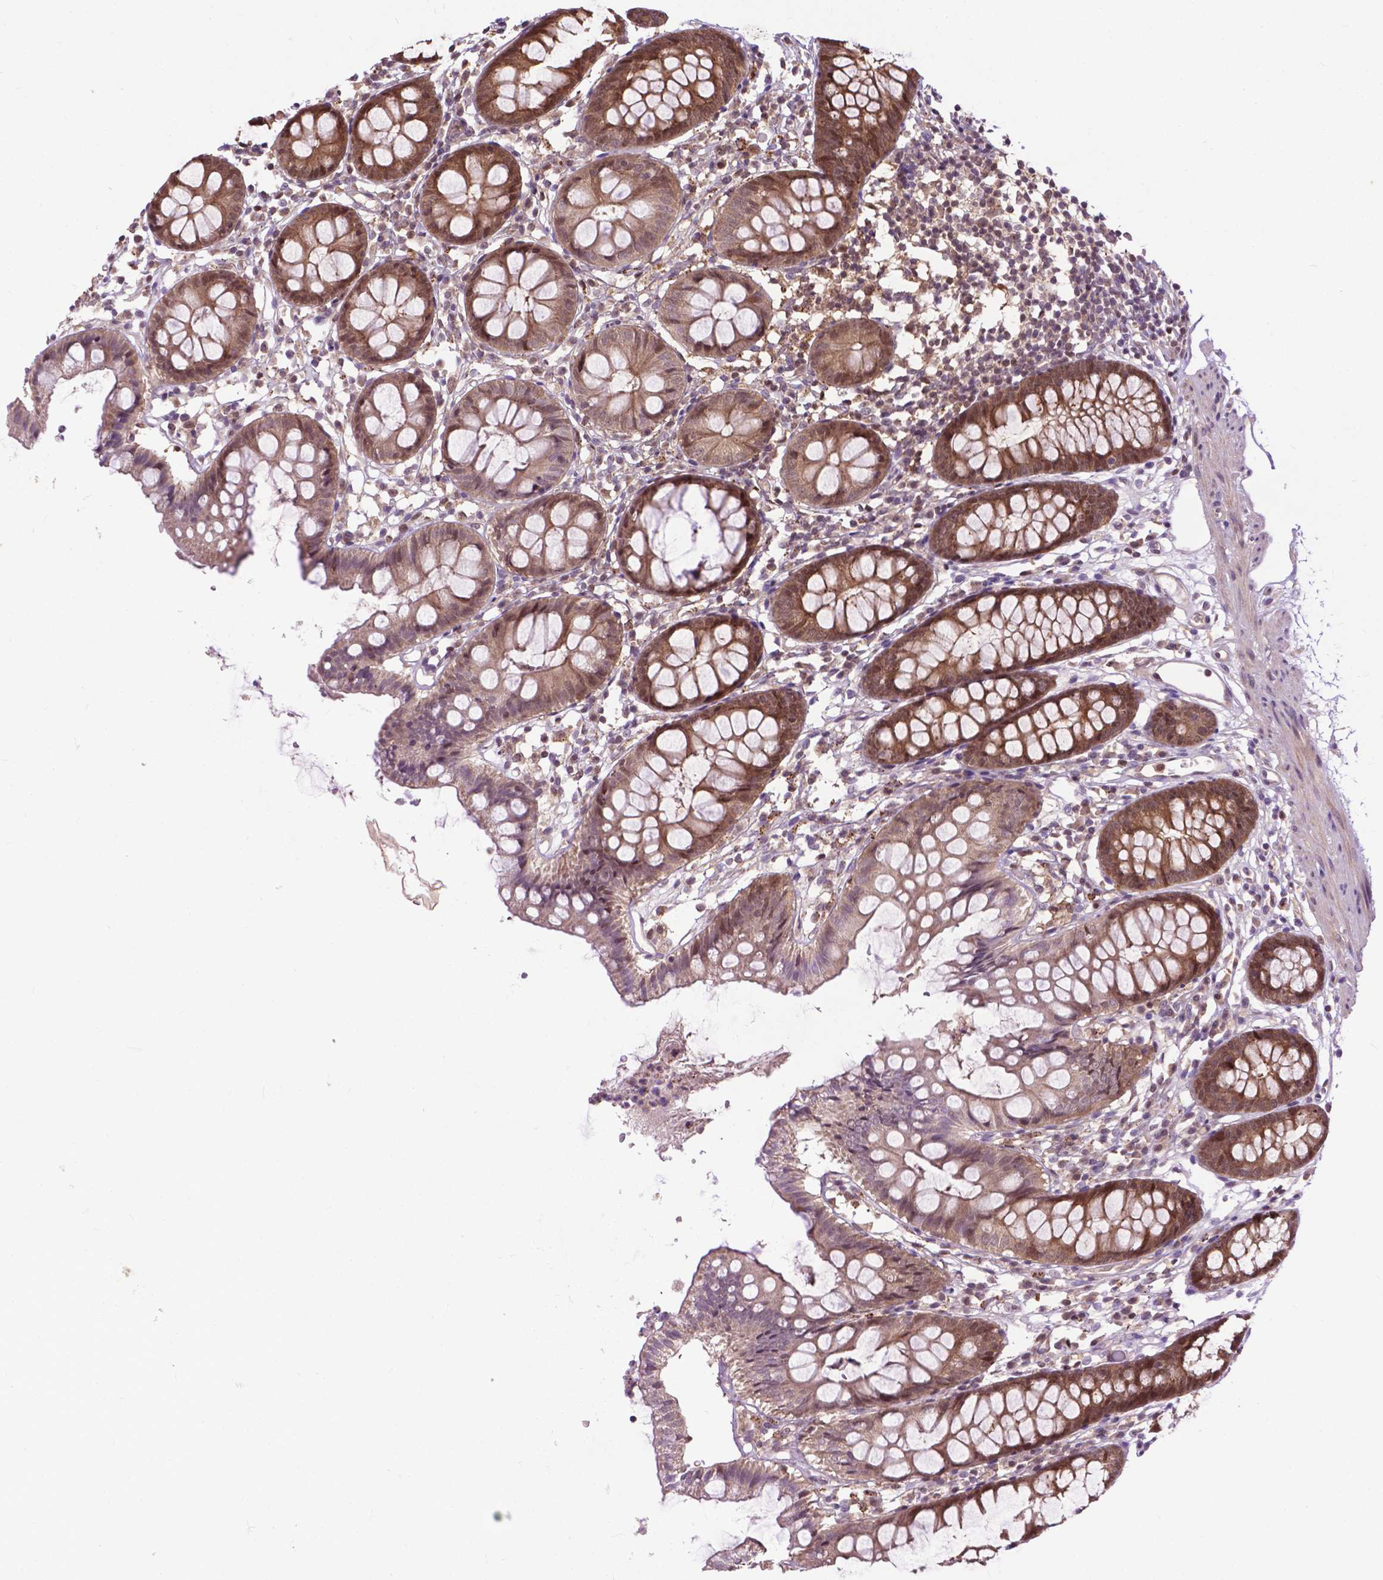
{"staining": {"intensity": "moderate", "quantity": ">75%", "location": "cytoplasmic/membranous,nuclear"}, "tissue": "colon", "cell_type": "Endothelial cells", "image_type": "normal", "snomed": [{"axis": "morphology", "description": "Normal tissue, NOS"}, {"axis": "topography", "description": "Colon"}], "caption": "Immunohistochemical staining of benign colon reveals moderate cytoplasmic/membranous,nuclear protein positivity in approximately >75% of endothelial cells. (IHC, brightfield microscopy, high magnification).", "gene": "CHMP4A", "patient": {"sex": "female", "age": 84}}